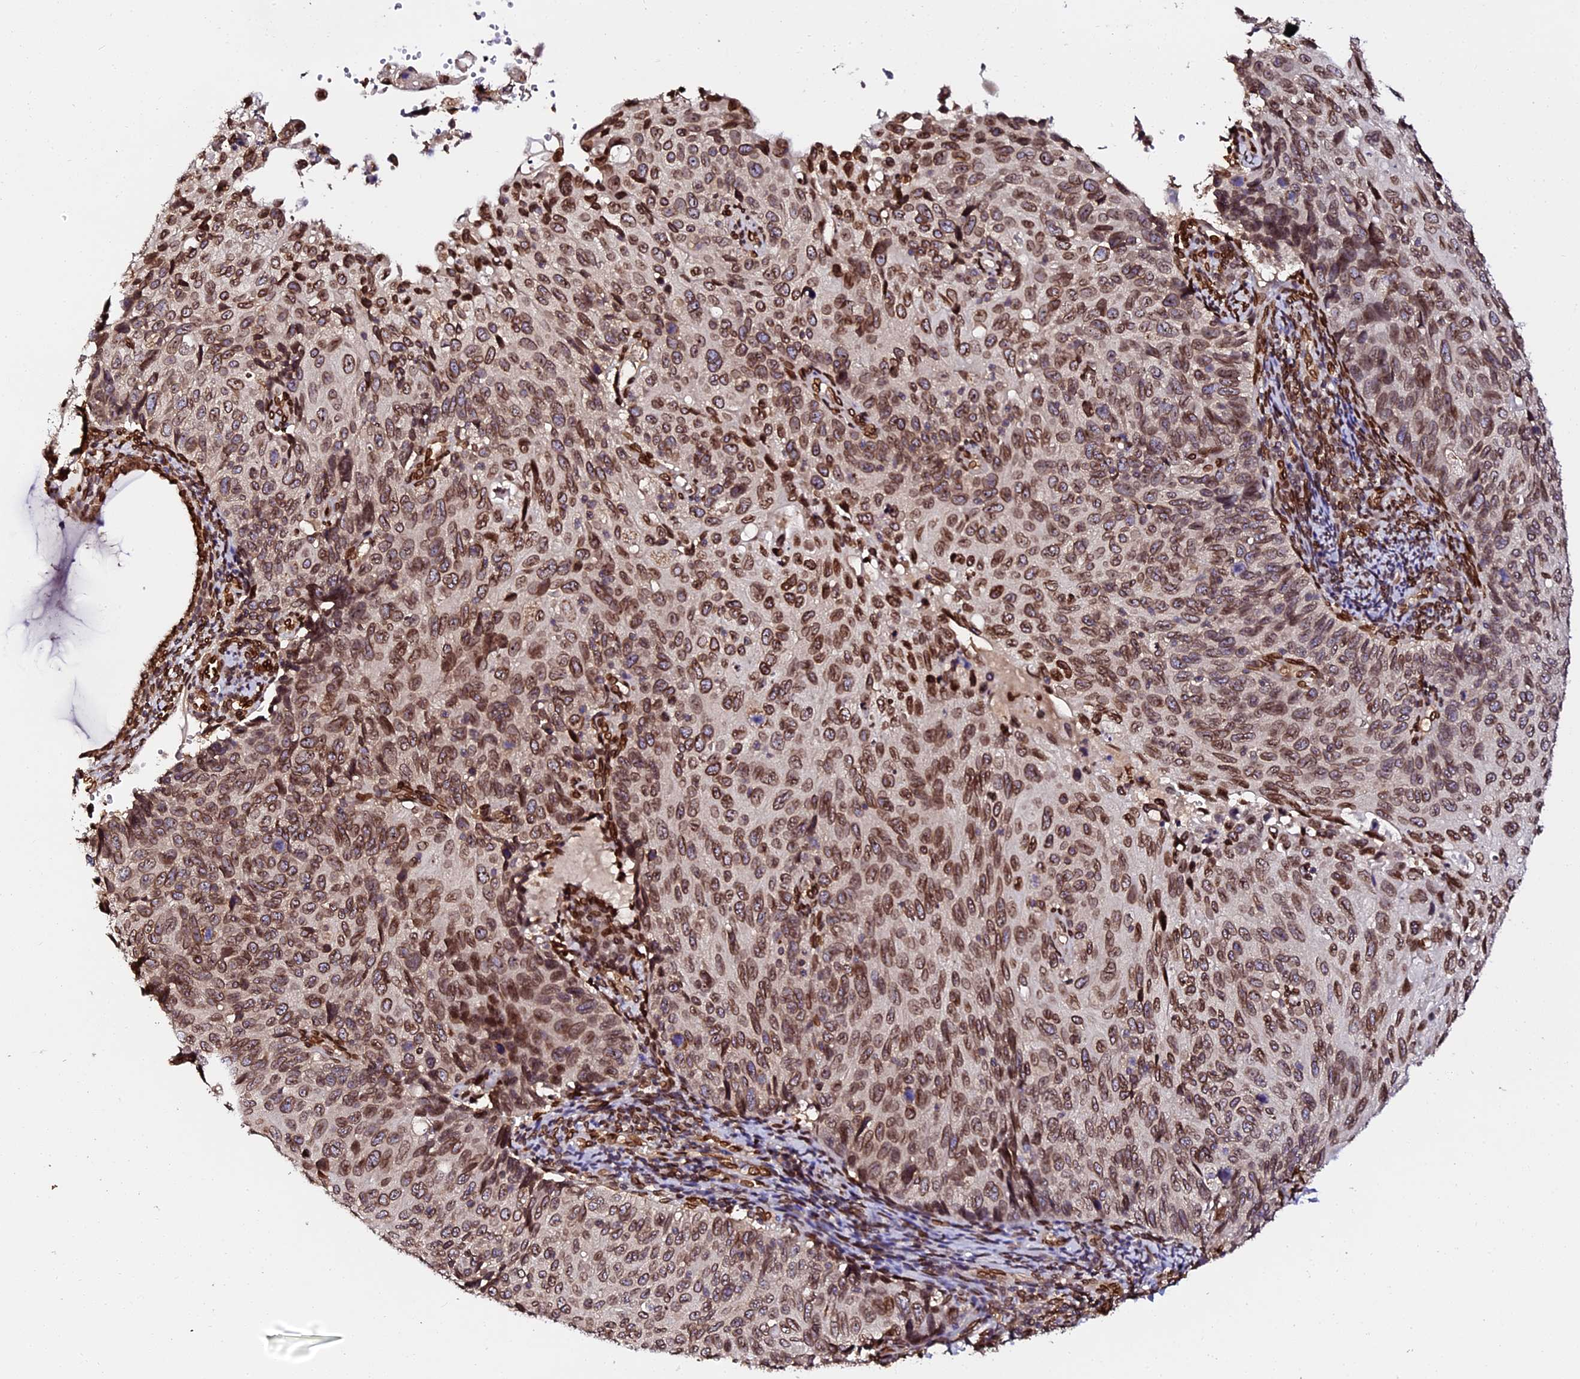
{"staining": {"intensity": "moderate", "quantity": ">75%", "location": "cytoplasmic/membranous,nuclear"}, "tissue": "cervical cancer", "cell_type": "Tumor cells", "image_type": "cancer", "snomed": [{"axis": "morphology", "description": "Squamous cell carcinoma, NOS"}, {"axis": "topography", "description": "Cervix"}], "caption": "The micrograph displays immunohistochemical staining of cervical squamous cell carcinoma. There is moderate cytoplasmic/membranous and nuclear positivity is seen in about >75% of tumor cells. The staining was performed using DAB to visualize the protein expression in brown, while the nuclei were stained in blue with hematoxylin (Magnification: 20x).", "gene": "ANAPC5", "patient": {"sex": "female", "age": 70}}